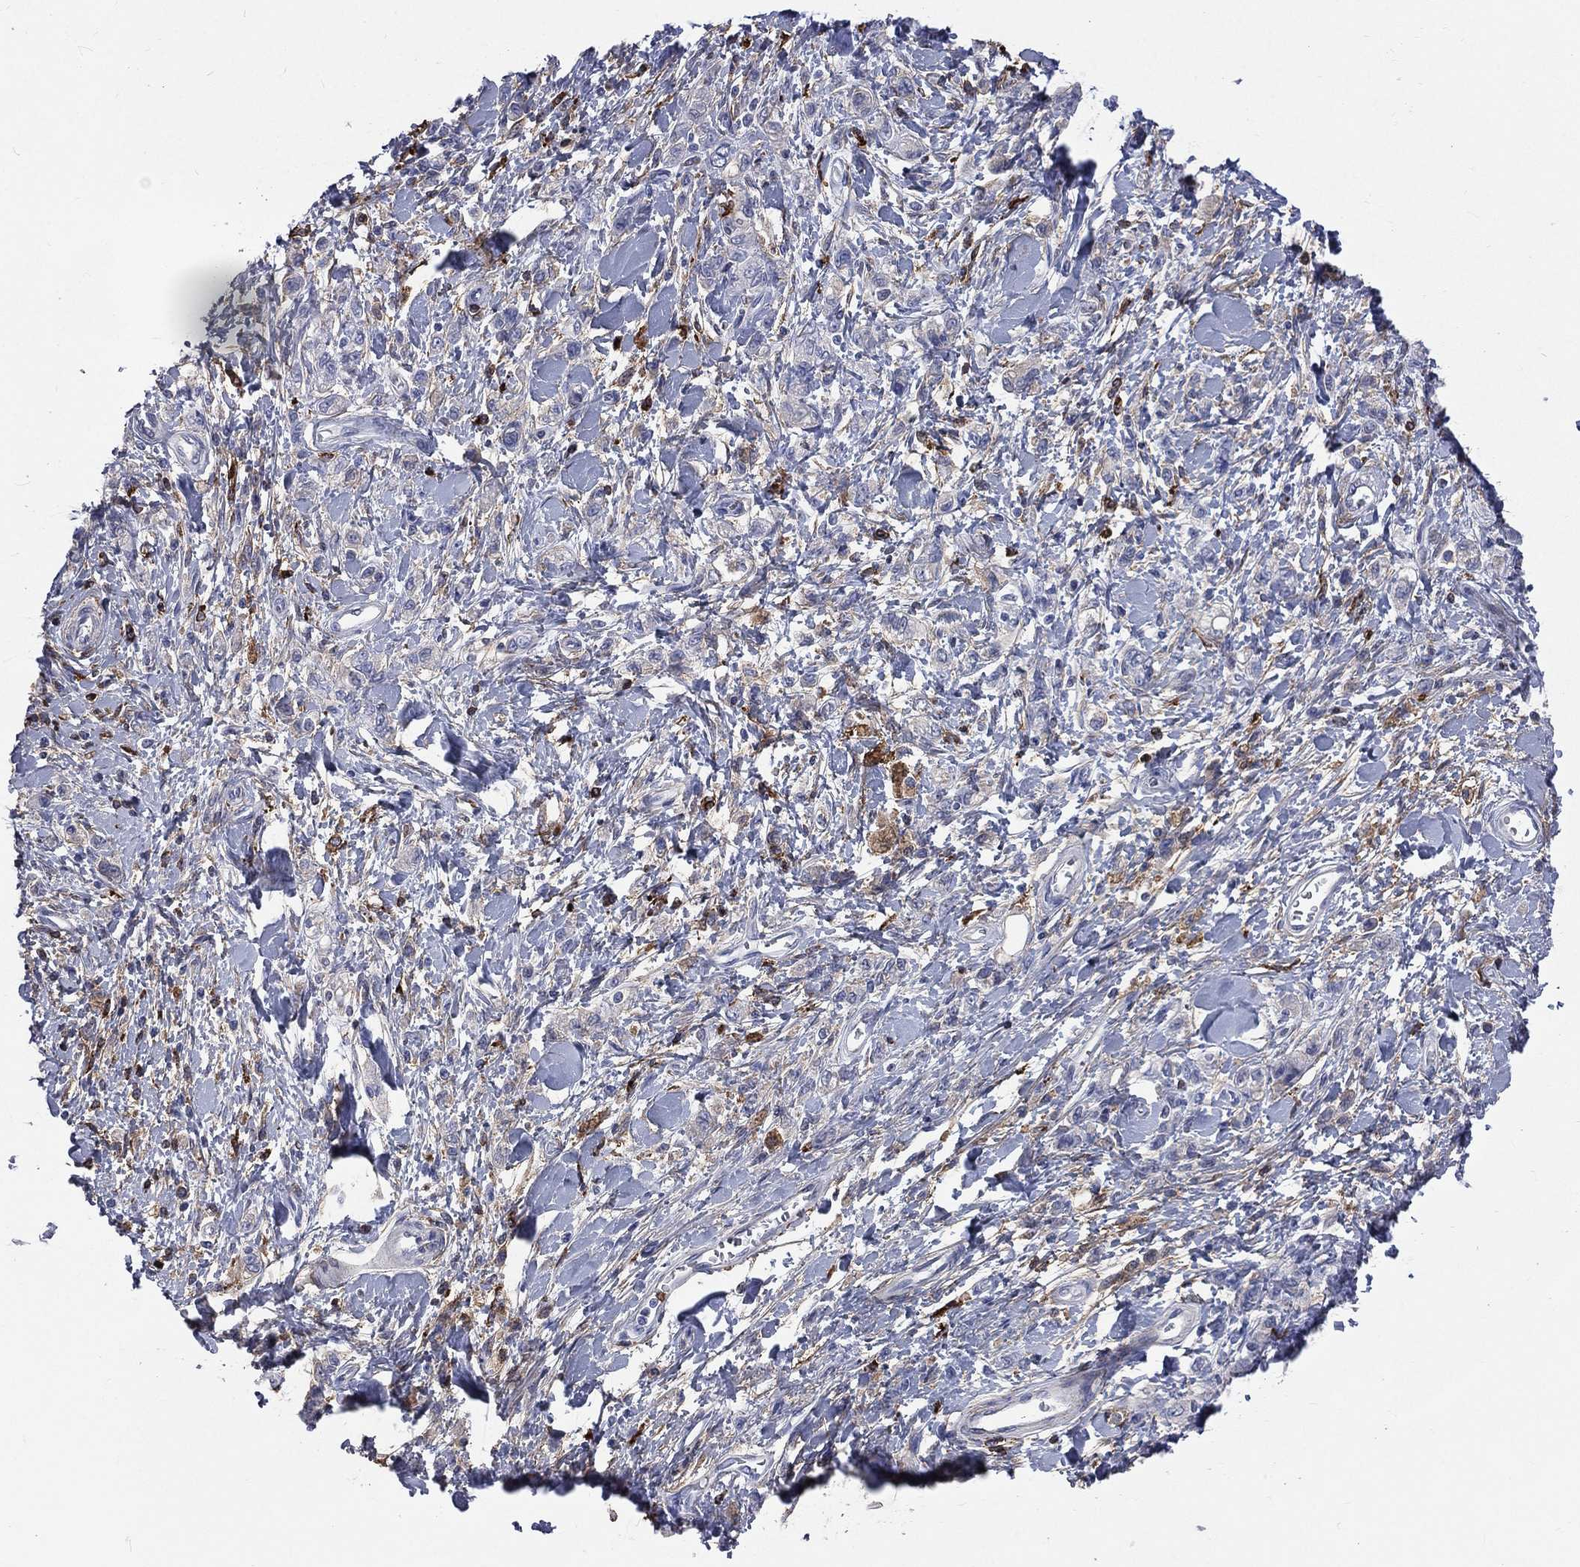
{"staining": {"intensity": "negative", "quantity": "none", "location": "none"}, "tissue": "stomach cancer", "cell_type": "Tumor cells", "image_type": "cancer", "snomed": [{"axis": "morphology", "description": "Adenocarcinoma, NOS"}, {"axis": "topography", "description": "Stomach"}], "caption": "Stomach adenocarcinoma stained for a protein using immunohistochemistry (IHC) displays no expression tumor cells.", "gene": "BASP1", "patient": {"sex": "male", "age": 77}}